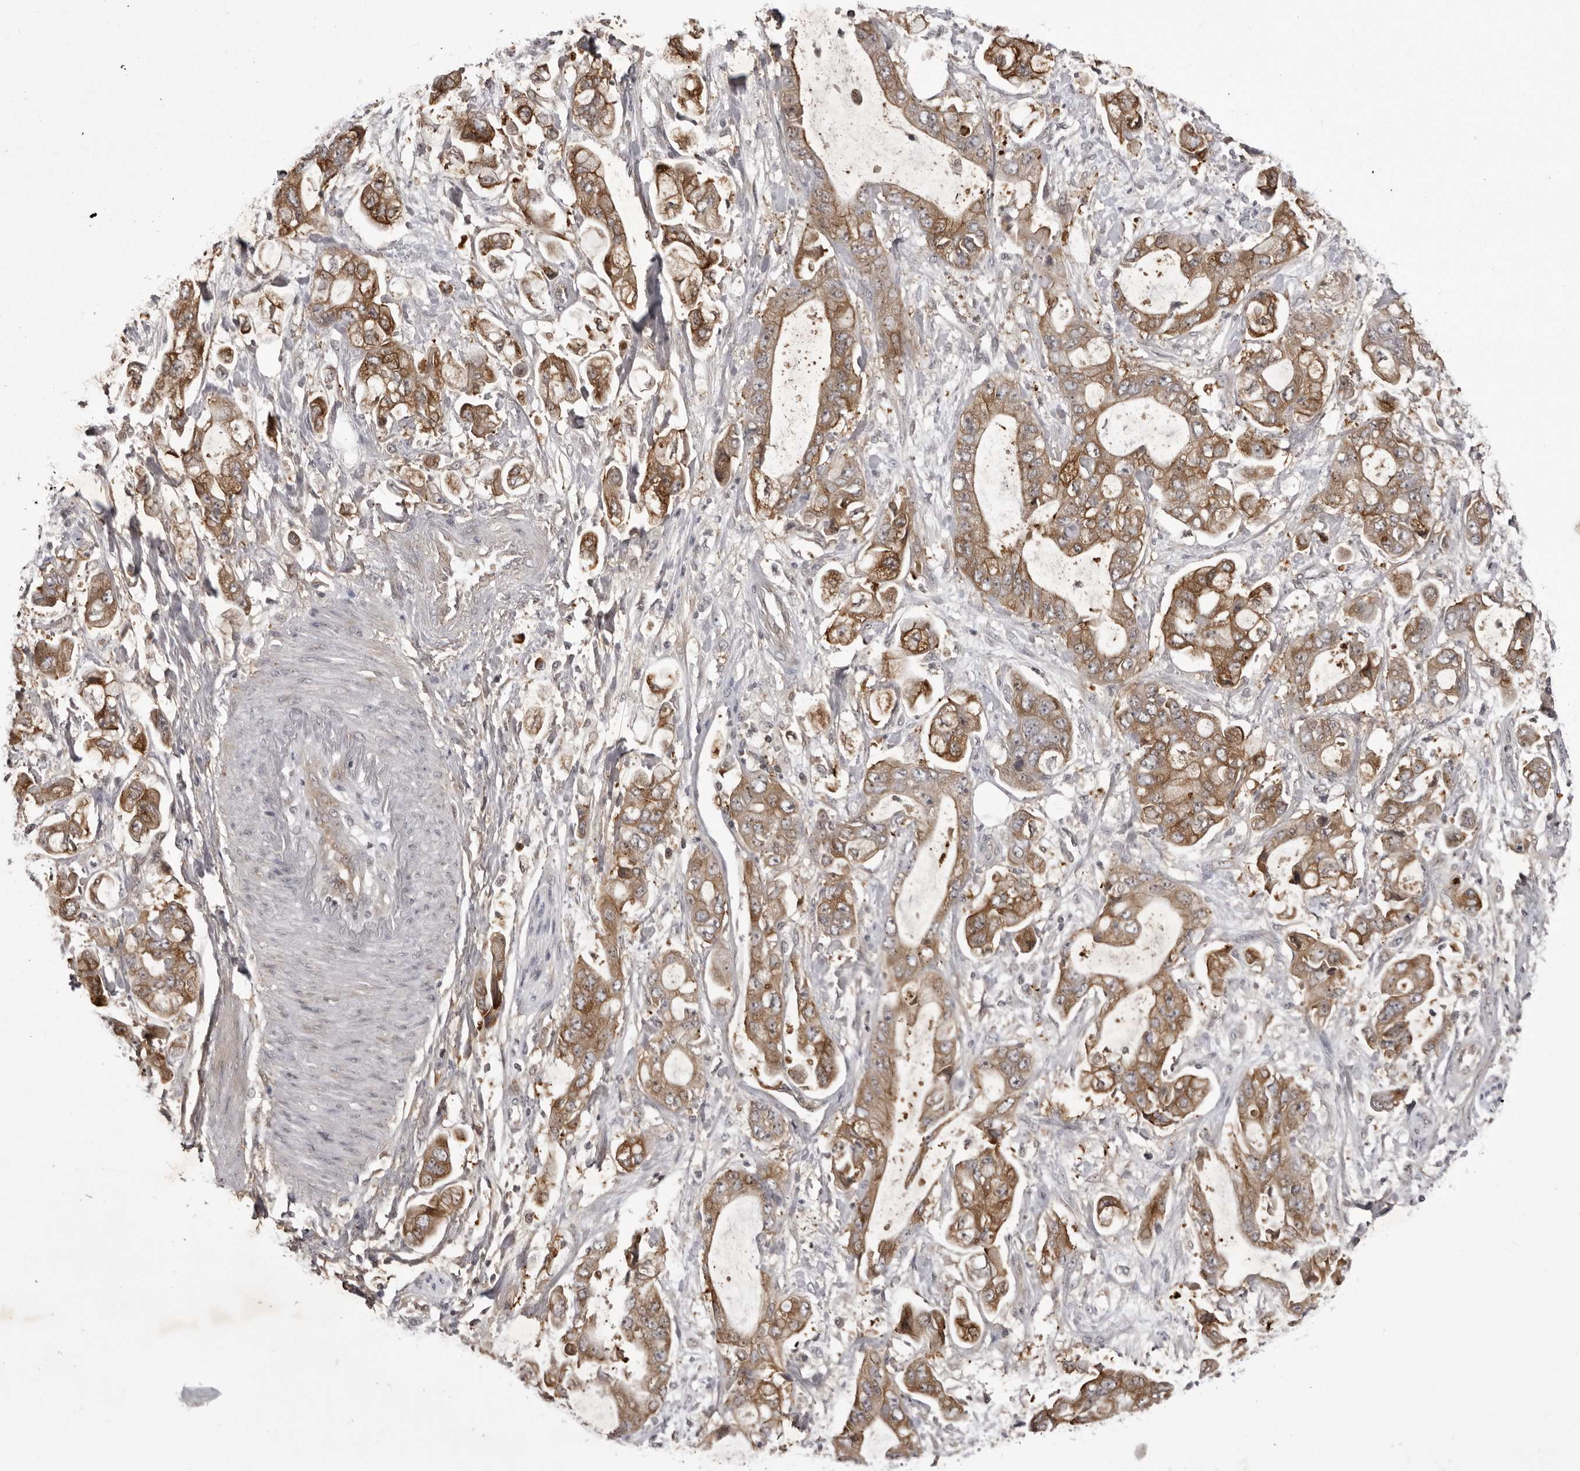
{"staining": {"intensity": "moderate", "quantity": ">75%", "location": "cytoplasmic/membranous"}, "tissue": "stomach cancer", "cell_type": "Tumor cells", "image_type": "cancer", "snomed": [{"axis": "morphology", "description": "Normal tissue, NOS"}, {"axis": "morphology", "description": "Adenocarcinoma, NOS"}, {"axis": "topography", "description": "Stomach"}], "caption": "Moderate cytoplasmic/membranous protein staining is seen in approximately >75% of tumor cells in adenocarcinoma (stomach).", "gene": "USP43", "patient": {"sex": "male", "age": 62}}